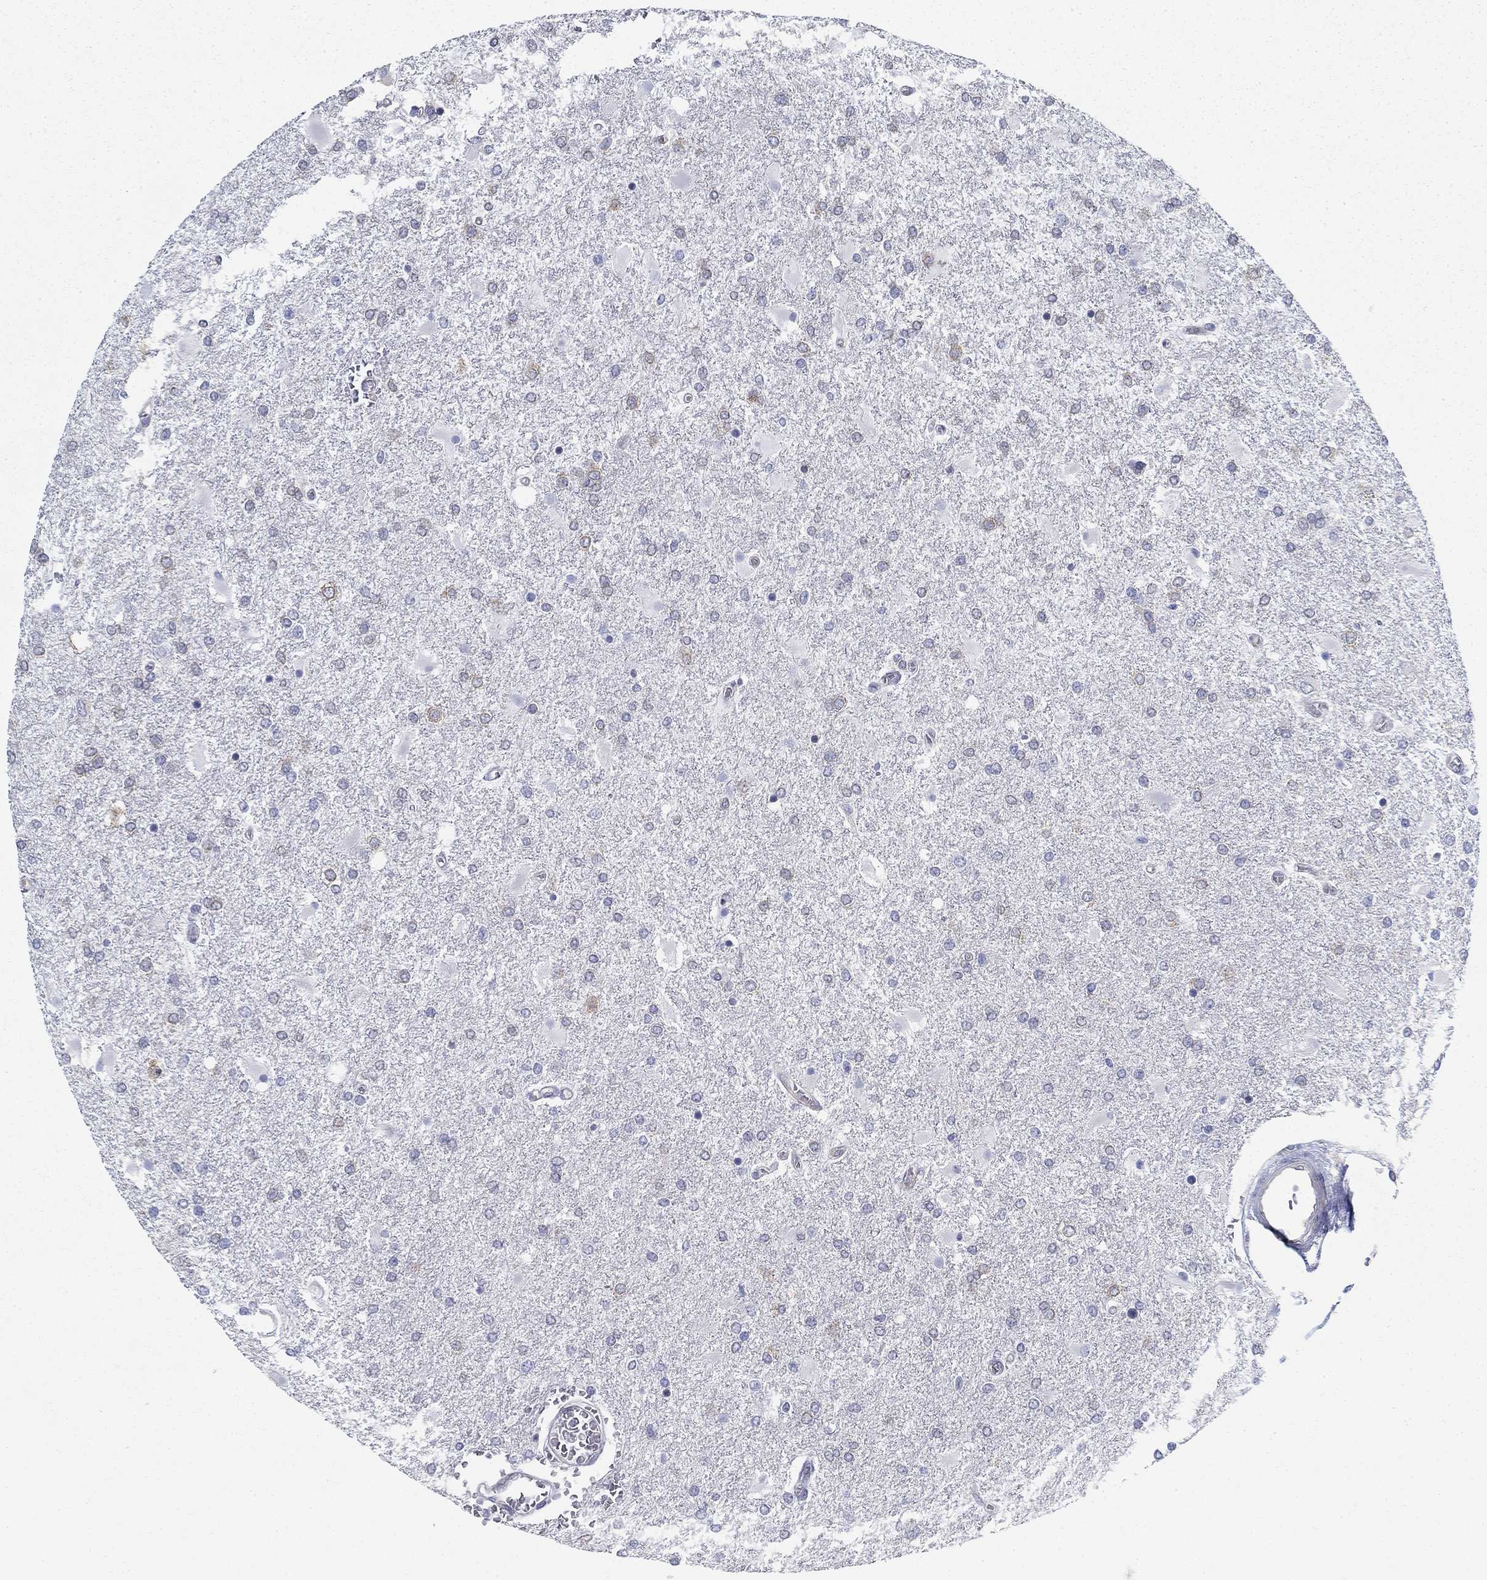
{"staining": {"intensity": "moderate", "quantity": "<25%", "location": "cytoplasmic/membranous"}, "tissue": "glioma", "cell_type": "Tumor cells", "image_type": "cancer", "snomed": [{"axis": "morphology", "description": "Glioma, malignant, High grade"}, {"axis": "topography", "description": "Cerebral cortex"}], "caption": "Malignant high-grade glioma tissue demonstrates moderate cytoplasmic/membranous expression in about <25% of tumor cells", "gene": "FXR1", "patient": {"sex": "male", "age": 79}}